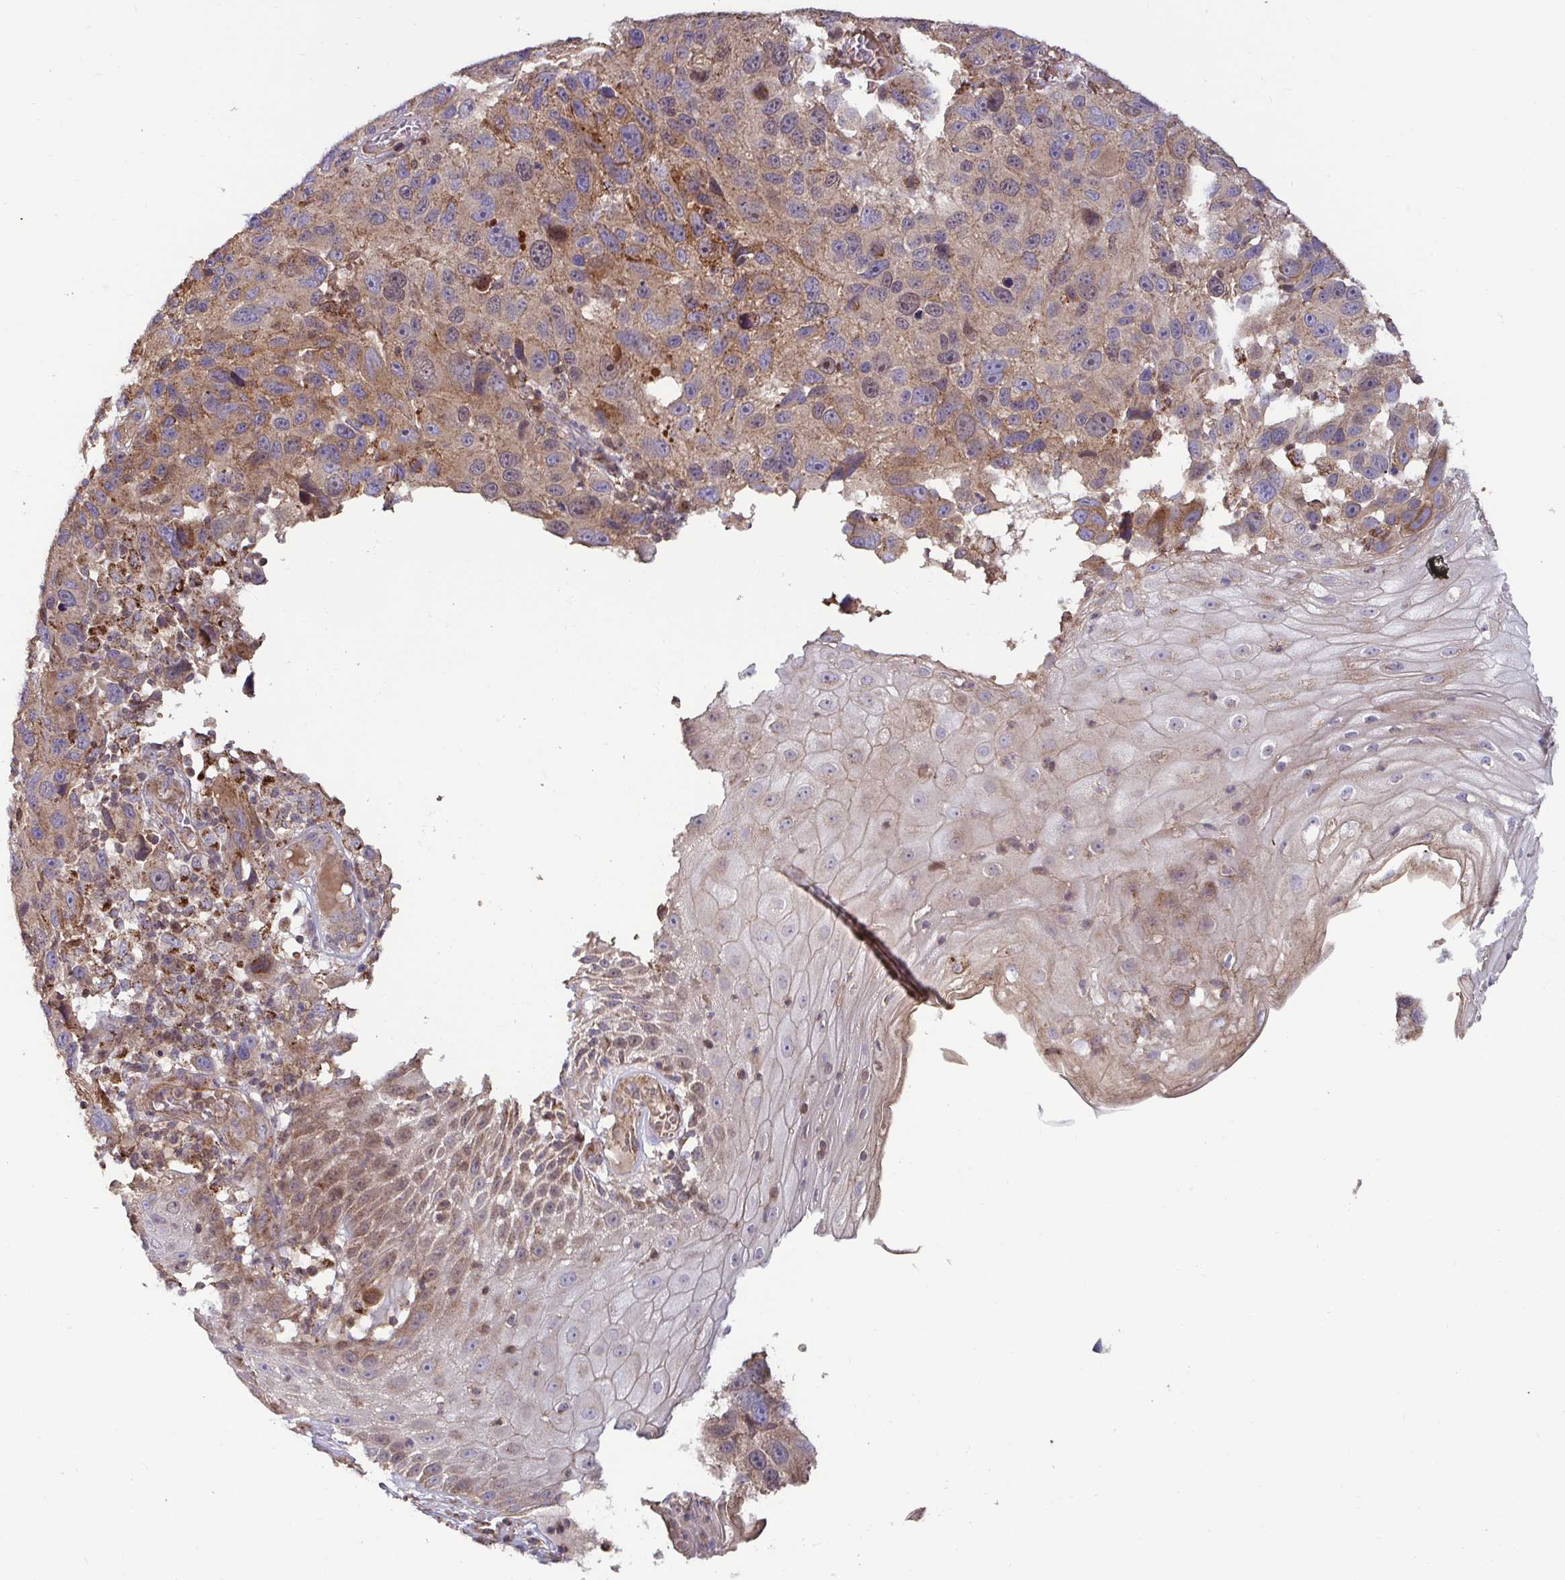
{"staining": {"intensity": "moderate", "quantity": ">75%", "location": "cytoplasmic/membranous"}, "tissue": "melanoma", "cell_type": "Tumor cells", "image_type": "cancer", "snomed": [{"axis": "morphology", "description": "Malignant melanoma, NOS"}, {"axis": "topography", "description": "Skin"}], "caption": "Malignant melanoma stained for a protein exhibits moderate cytoplasmic/membranous positivity in tumor cells.", "gene": "SPRY1", "patient": {"sex": "male", "age": 53}}